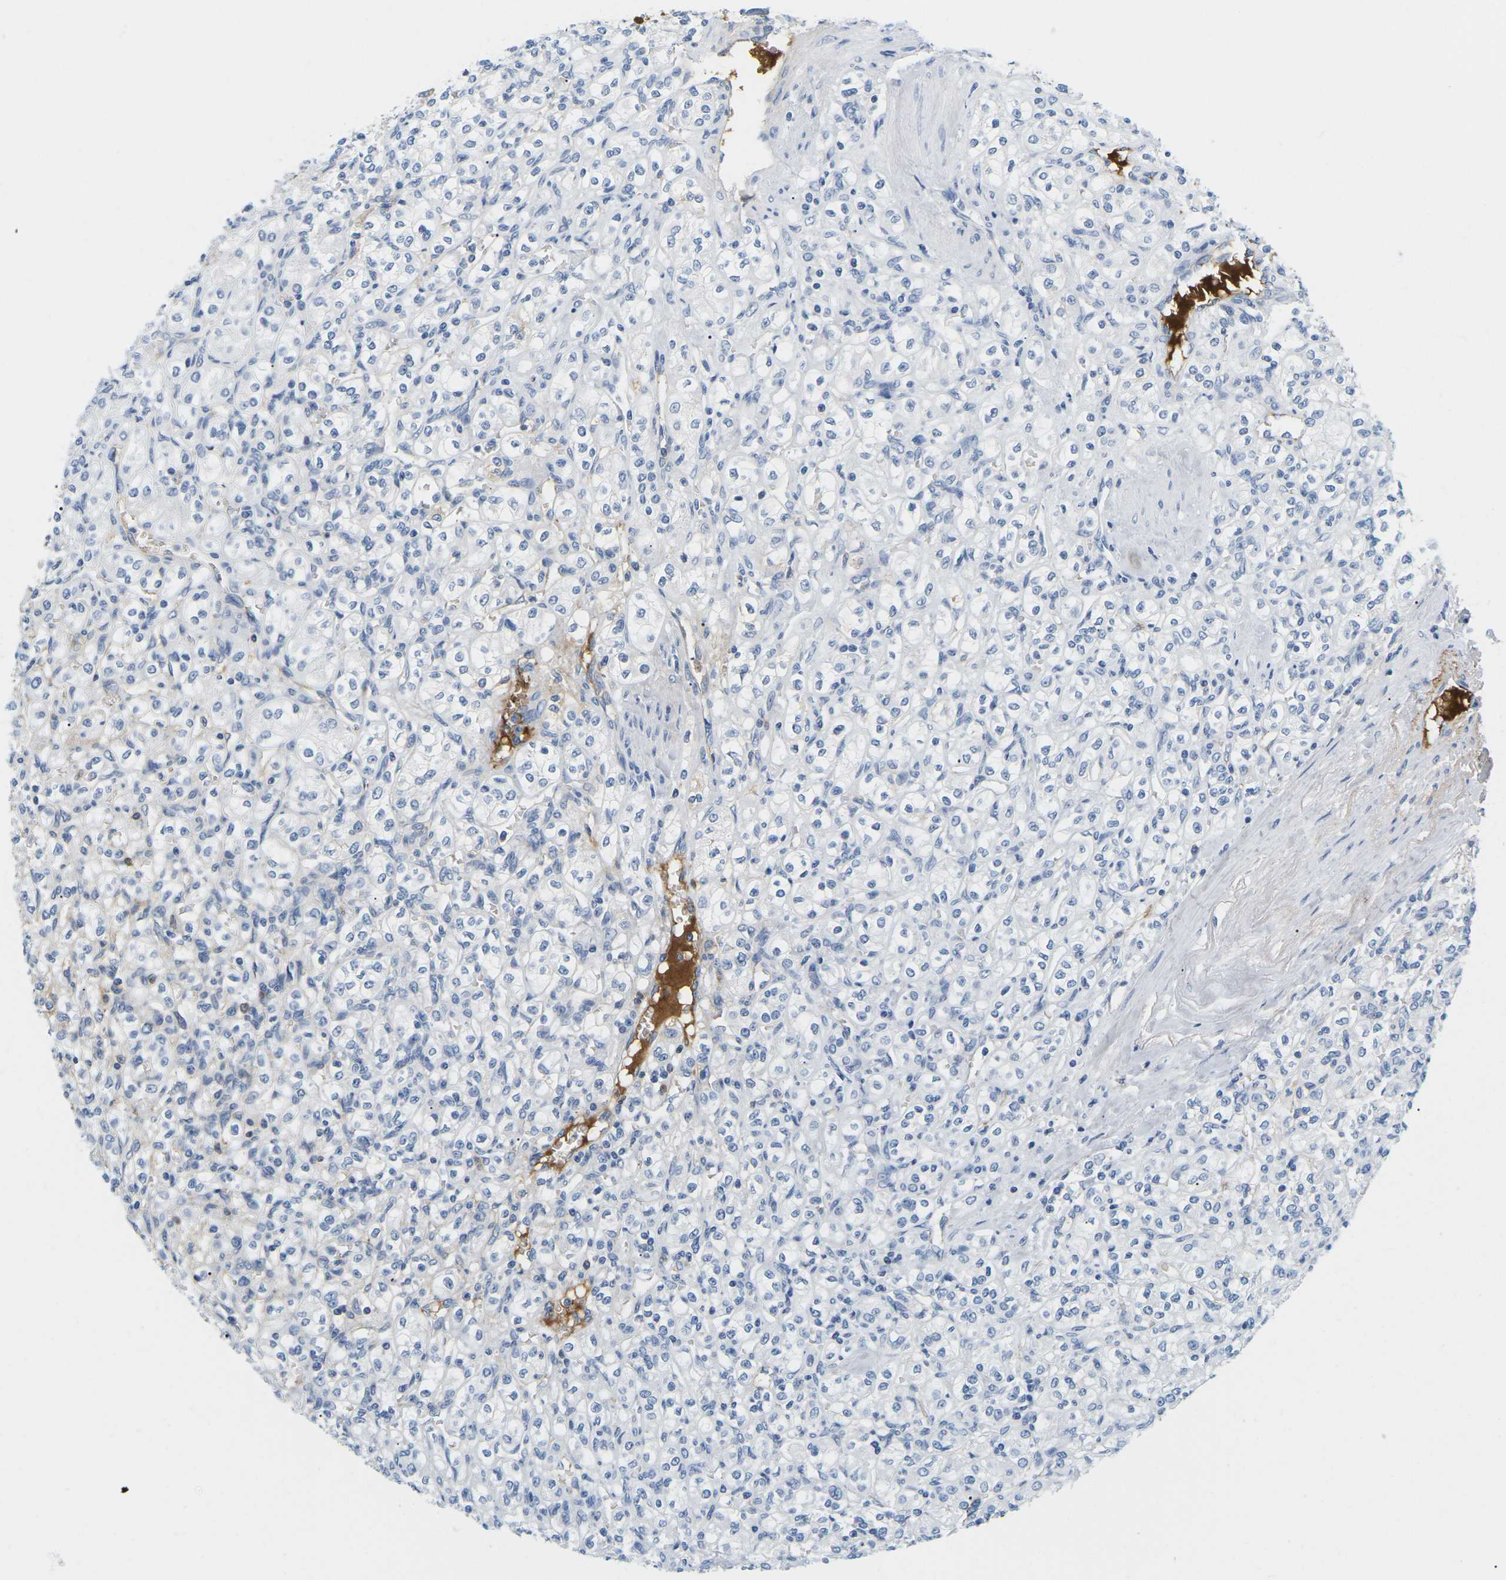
{"staining": {"intensity": "negative", "quantity": "none", "location": "none"}, "tissue": "renal cancer", "cell_type": "Tumor cells", "image_type": "cancer", "snomed": [{"axis": "morphology", "description": "Adenocarcinoma, NOS"}, {"axis": "topography", "description": "Kidney"}], "caption": "DAB immunohistochemical staining of renal cancer (adenocarcinoma) demonstrates no significant positivity in tumor cells.", "gene": "APOB", "patient": {"sex": "male", "age": 77}}